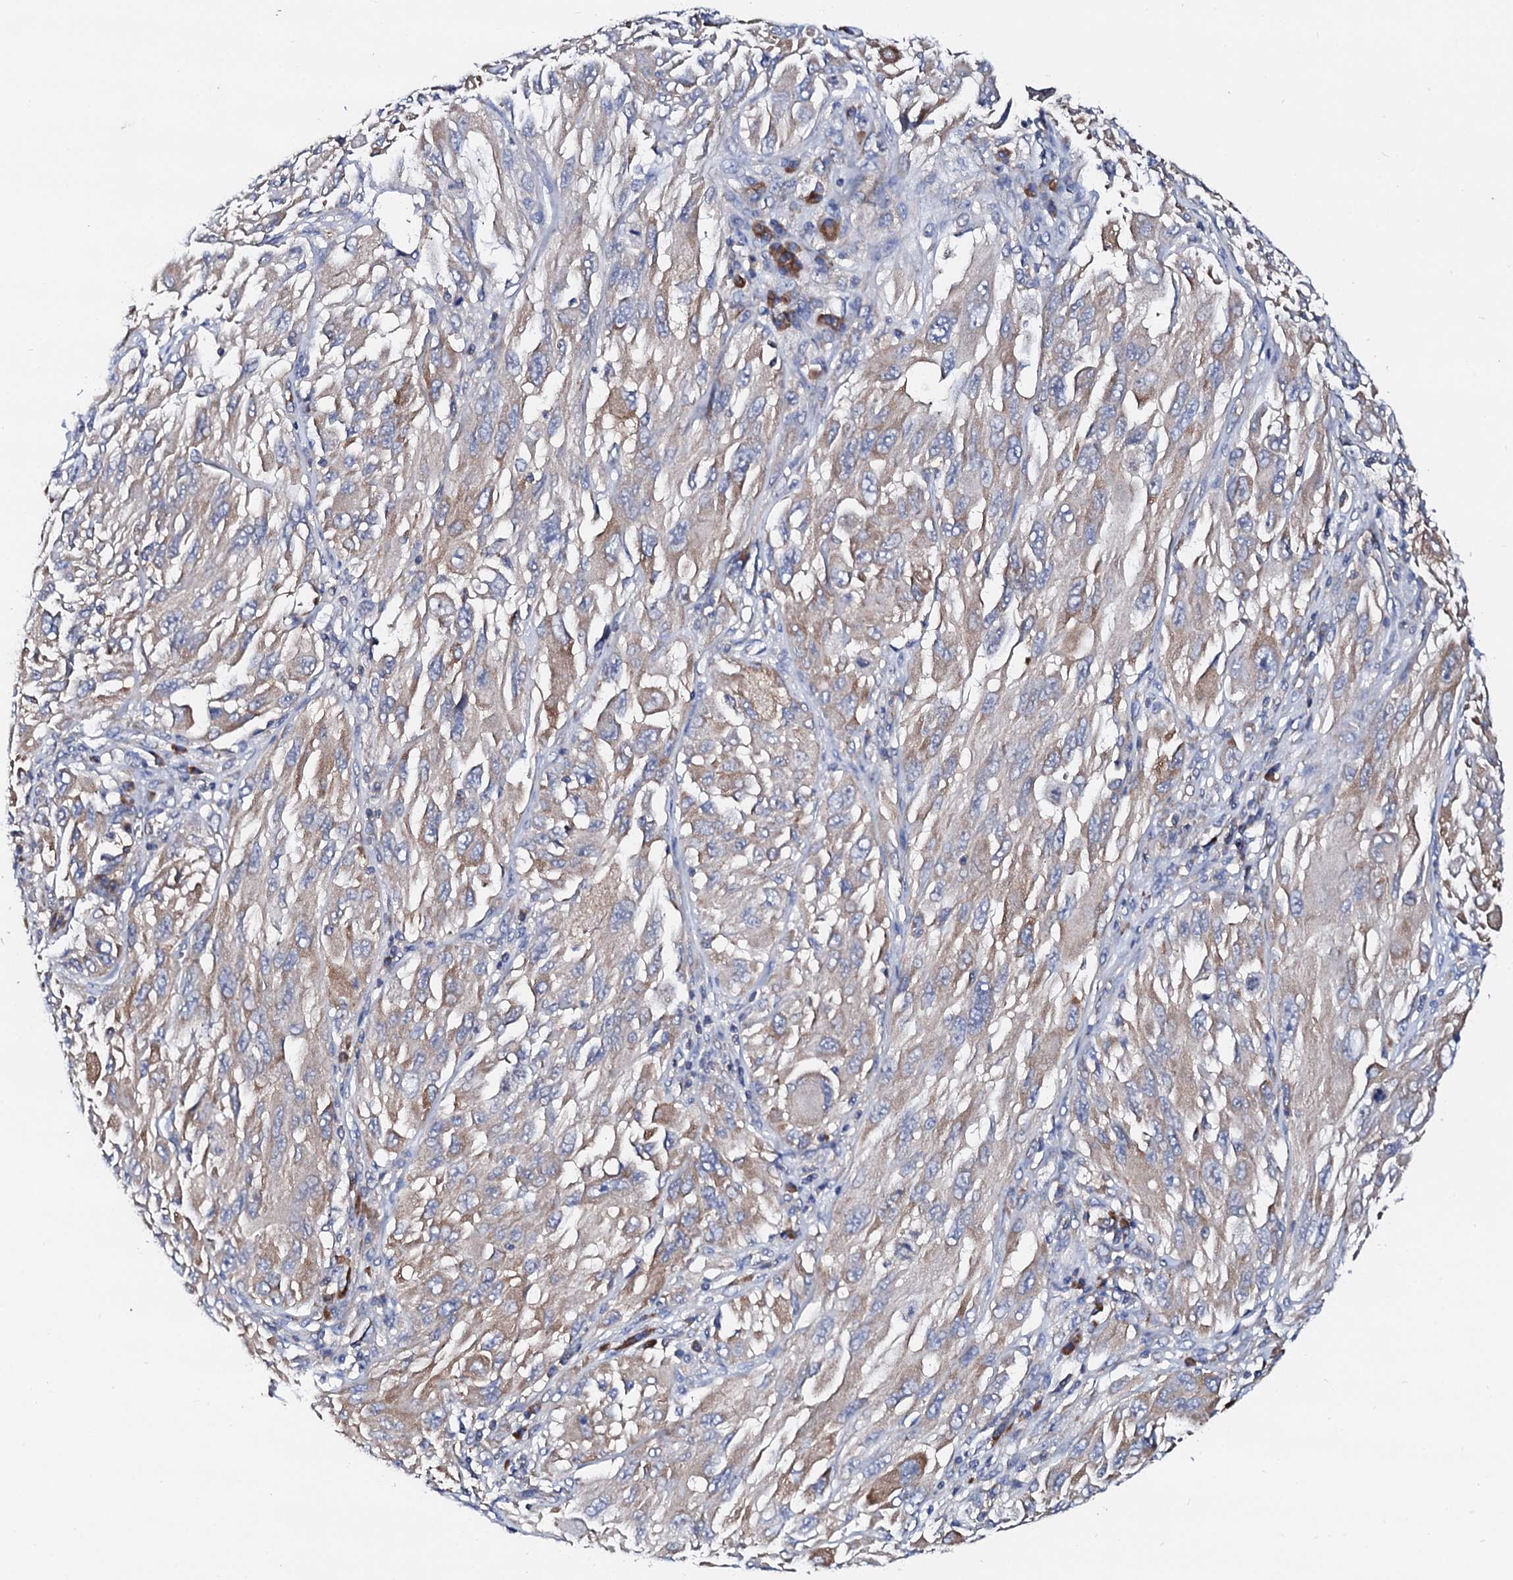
{"staining": {"intensity": "moderate", "quantity": "25%-75%", "location": "cytoplasmic/membranous"}, "tissue": "melanoma", "cell_type": "Tumor cells", "image_type": "cancer", "snomed": [{"axis": "morphology", "description": "Malignant melanoma, NOS"}, {"axis": "topography", "description": "Skin"}], "caption": "Immunohistochemistry (IHC) (DAB (3,3'-diaminobenzidine)) staining of malignant melanoma demonstrates moderate cytoplasmic/membranous protein expression in approximately 25%-75% of tumor cells.", "gene": "NUP58", "patient": {"sex": "female", "age": 91}}